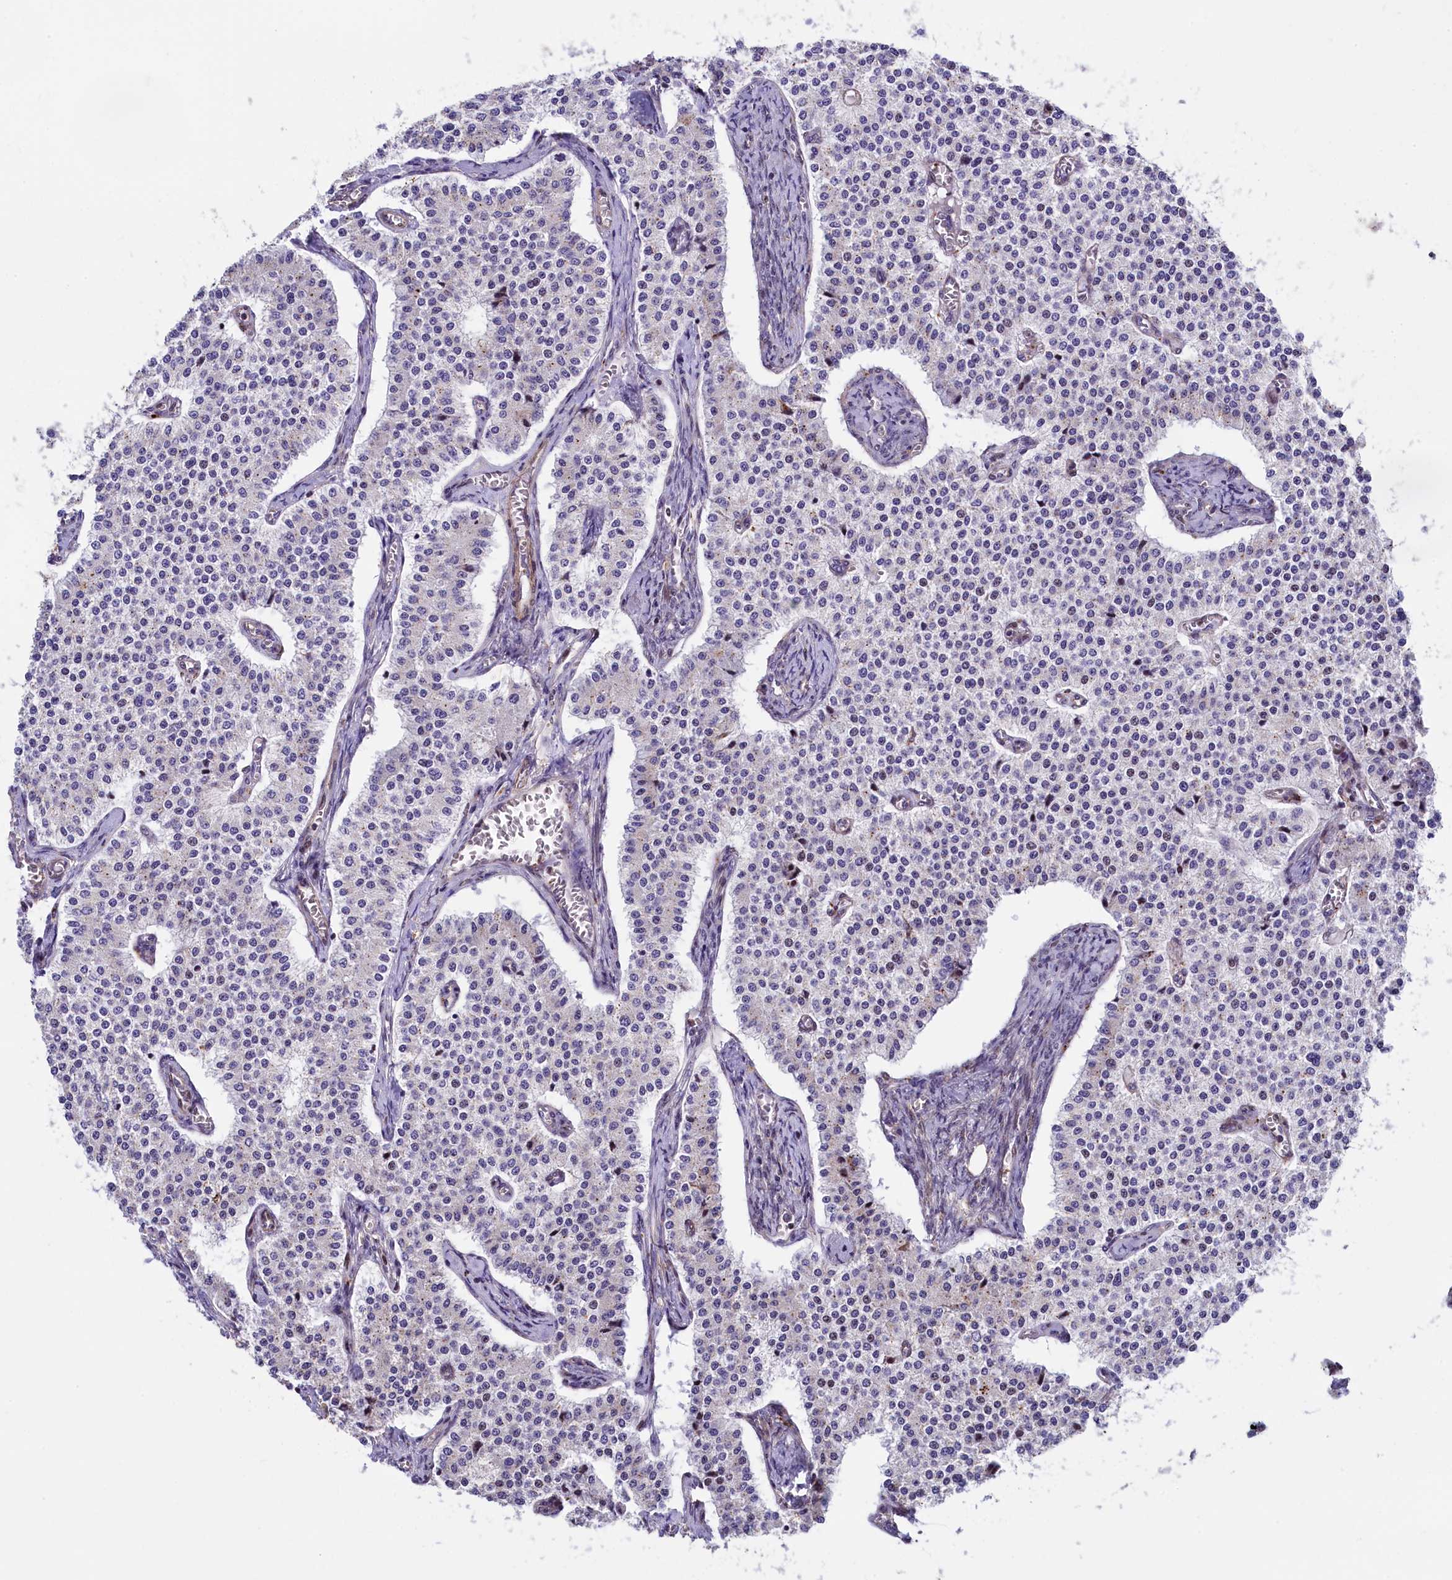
{"staining": {"intensity": "weak", "quantity": "<25%", "location": "cytoplasmic/membranous"}, "tissue": "carcinoid", "cell_type": "Tumor cells", "image_type": "cancer", "snomed": [{"axis": "morphology", "description": "Carcinoid, malignant, NOS"}, {"axis": "topography", "description": "Colon"}], "caption": "This is an immunohistochemistry photomicrograph of human malignant carcinoid. There is no positivity in tumor cells.", "gene": "TGDS", "patient": {"sex": "female", "age": 52}}